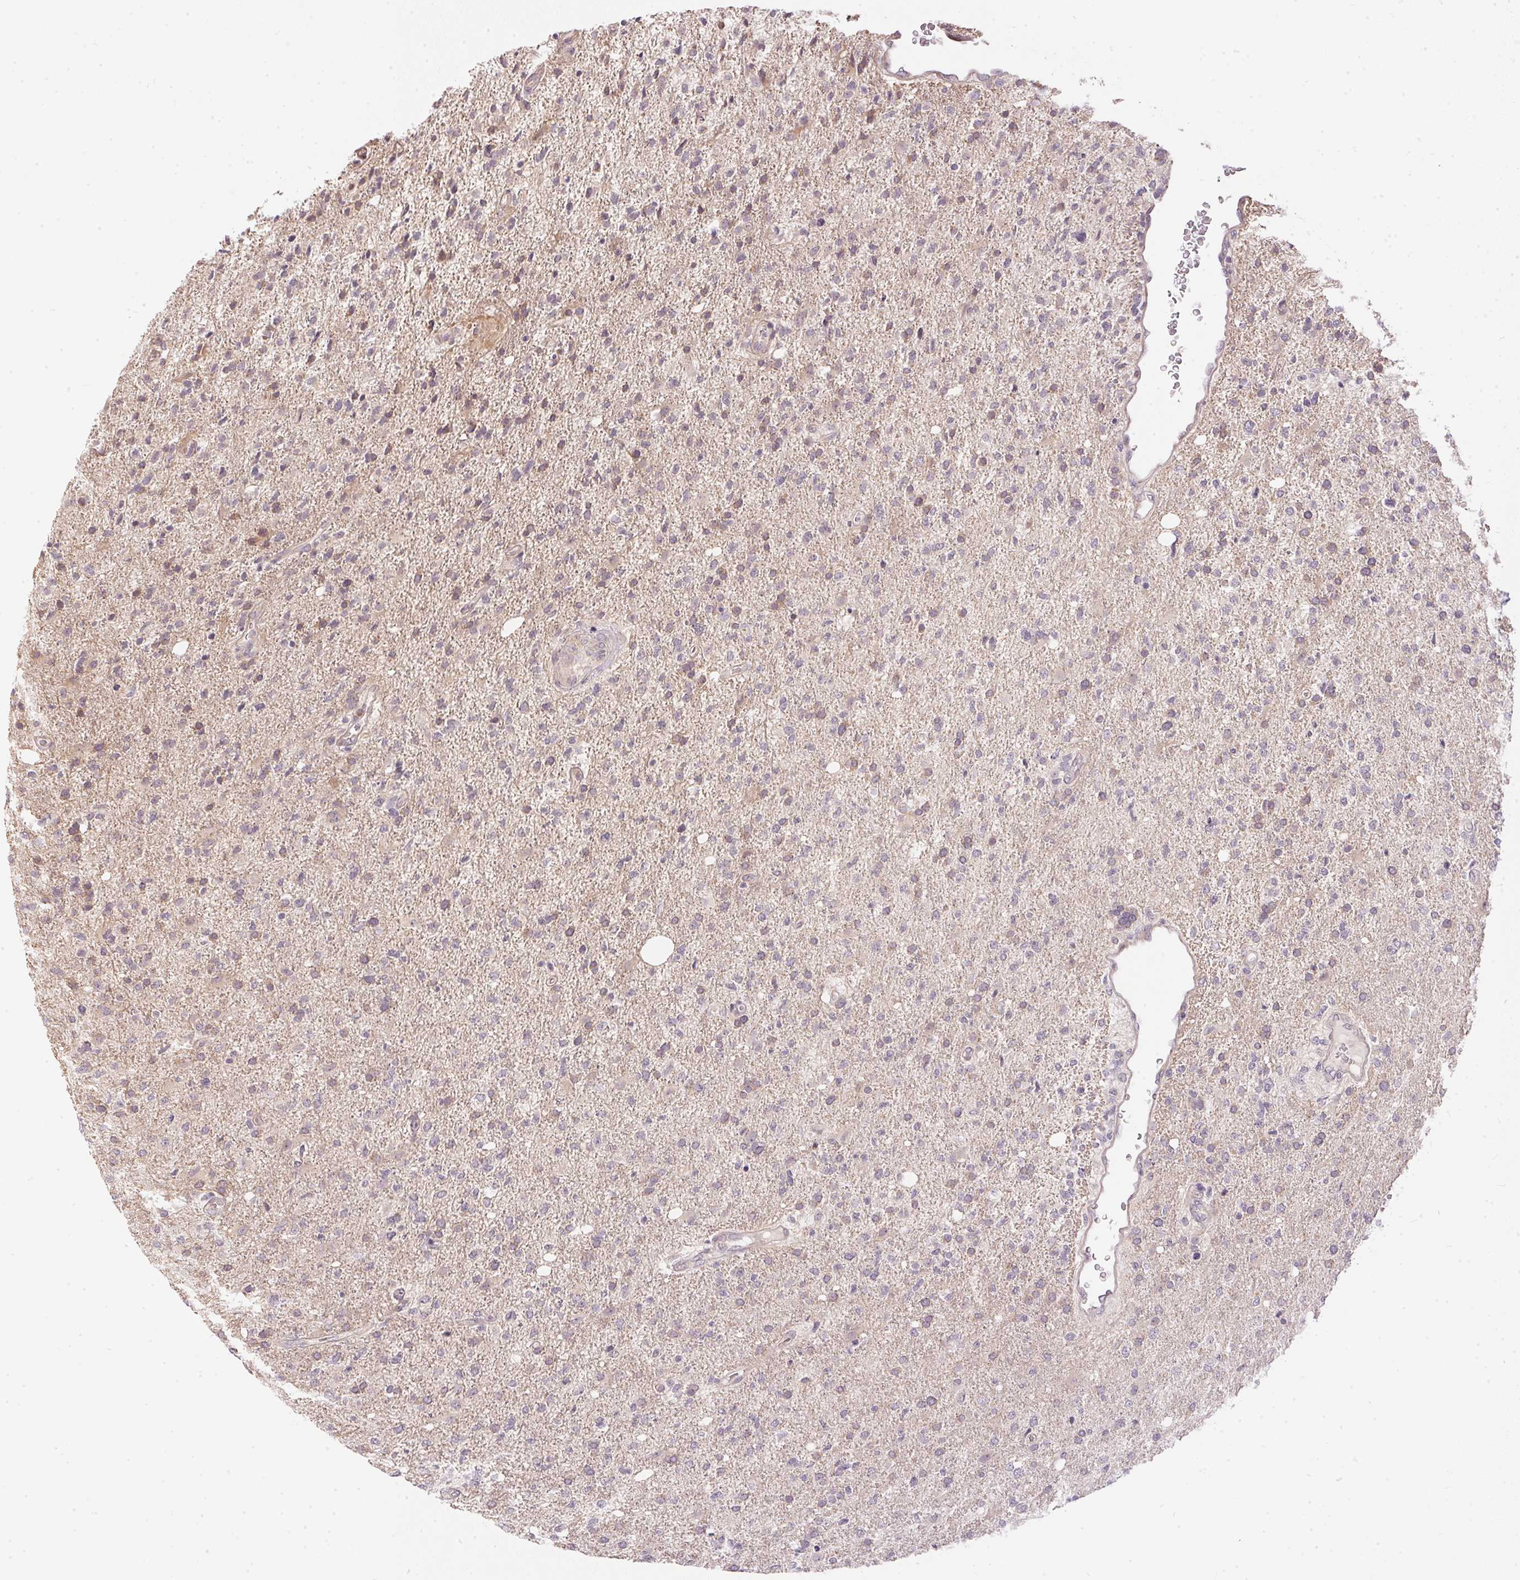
{"staining": {"intensity": "weak", "quantity": "<25%", "location": "cytoplasmic/membranous"}, "tissue": "glioma", "cell_type": "Tumor cells", "image_type": "cancer", "snomed": [{"axis": "morphology", "description": "Glioma, malignant, High grade"}, {"axis": "topography", "description": "Cerebral cortex"}], "caption": "This image is of malignant high-grade glioma stained with immunohistochemistry (IHC) to label a protein in brown with the nuclei are counter-stained blue. There is no positivity in tumor cells.", "gene": "TTC23L", "patient": {"sex": "male", "age": 70}}